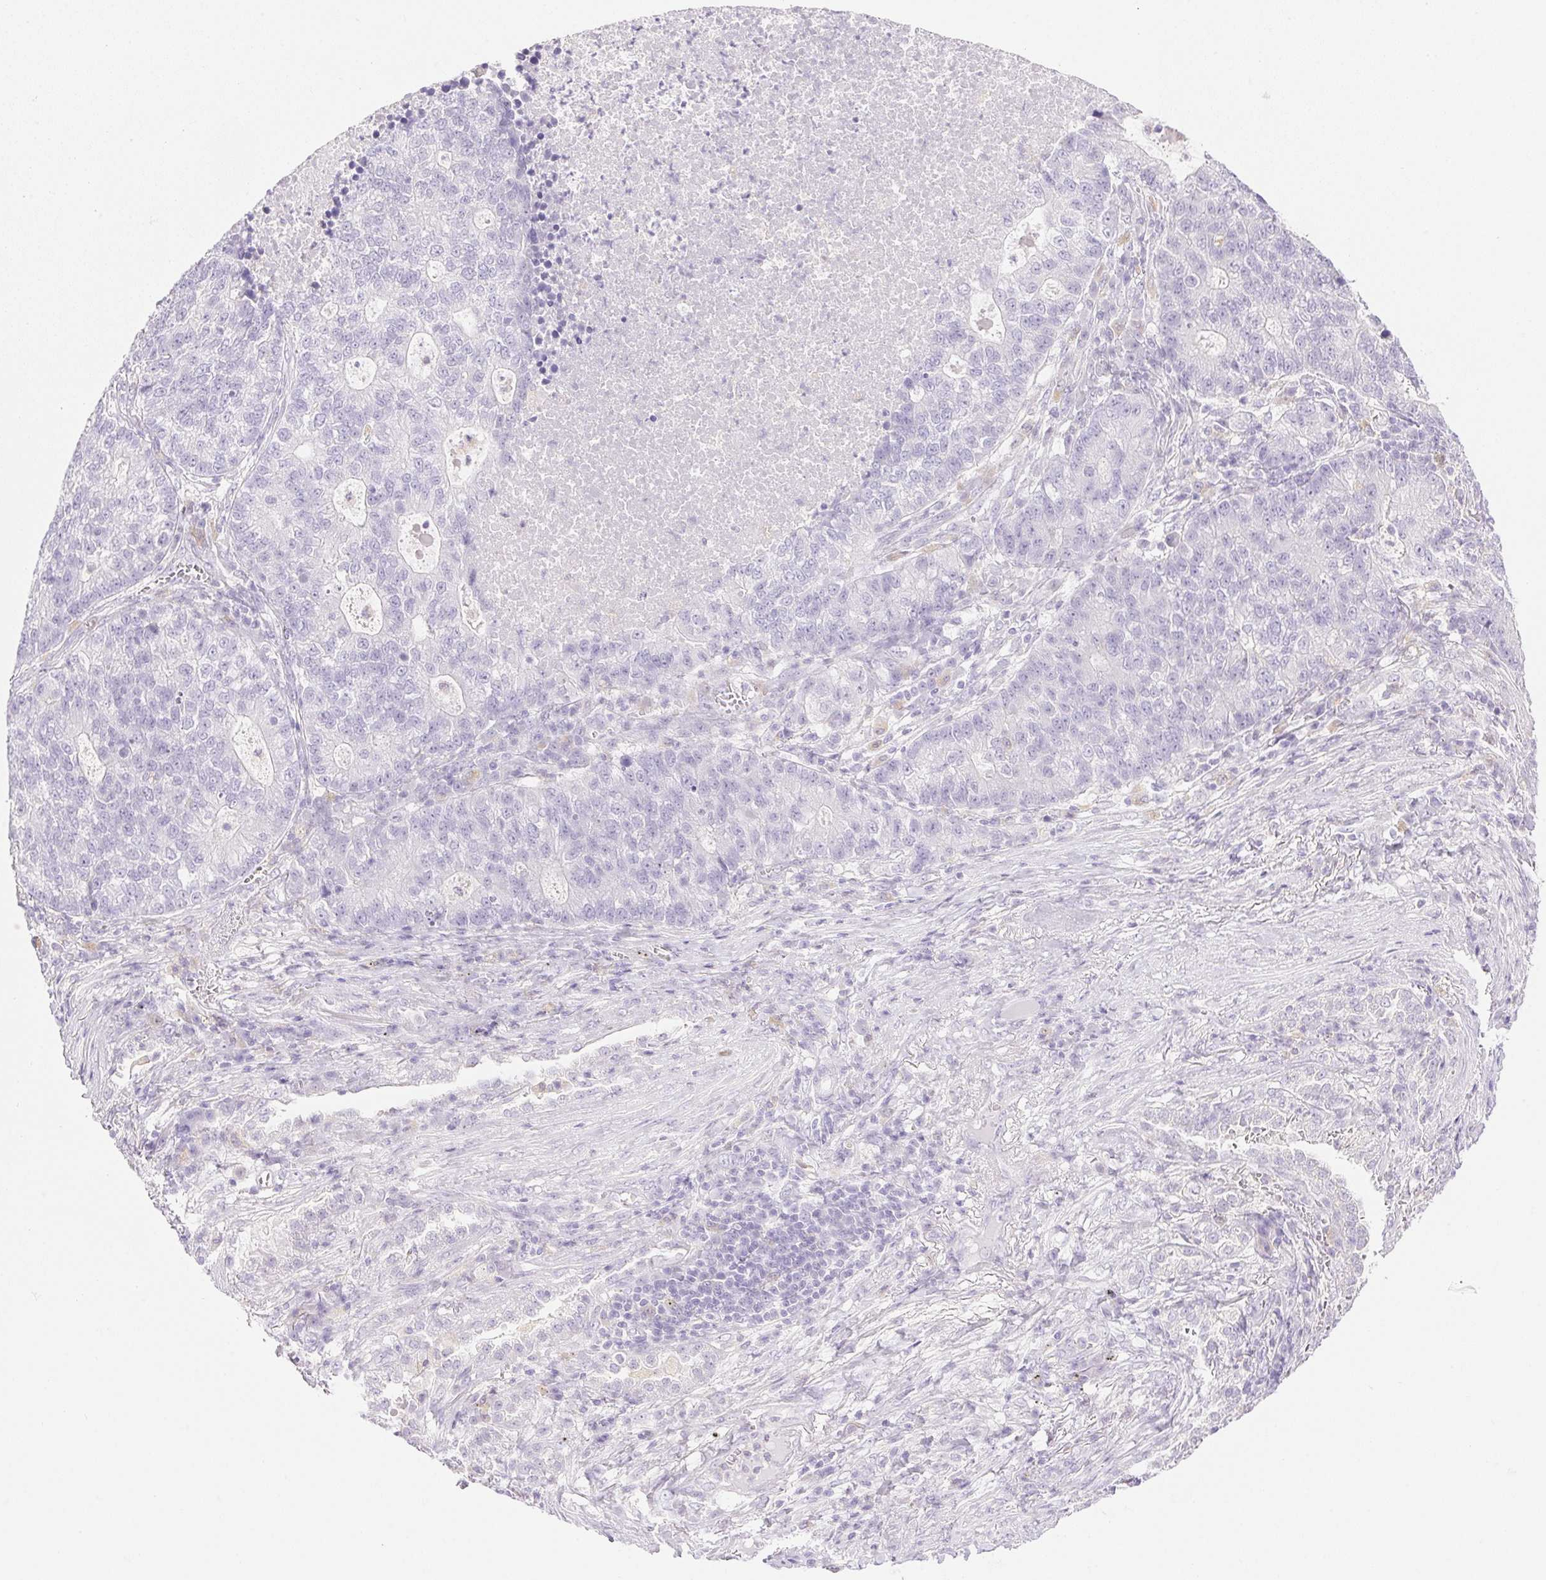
{"staining": {"intensity": "negative", "quantity": "none", "location": "none"}, "tissue": "lung cancer", "cell_type": "Tumor cells", "image_type": "cancer", "snomed": [{"axis": "morphology", "description": "Adenocarcinoma, NOS"}, {"axis": "topography", "description": "Lung"}], "caption": "High power microscopy micrograph of an immunohistochemistry (IHC) image of adenocarcinoma (lung), revealing no significant expression in tumor cells.", "gene": "ATP6V1G3", "patient": {"sex": "male", "age": 57}}